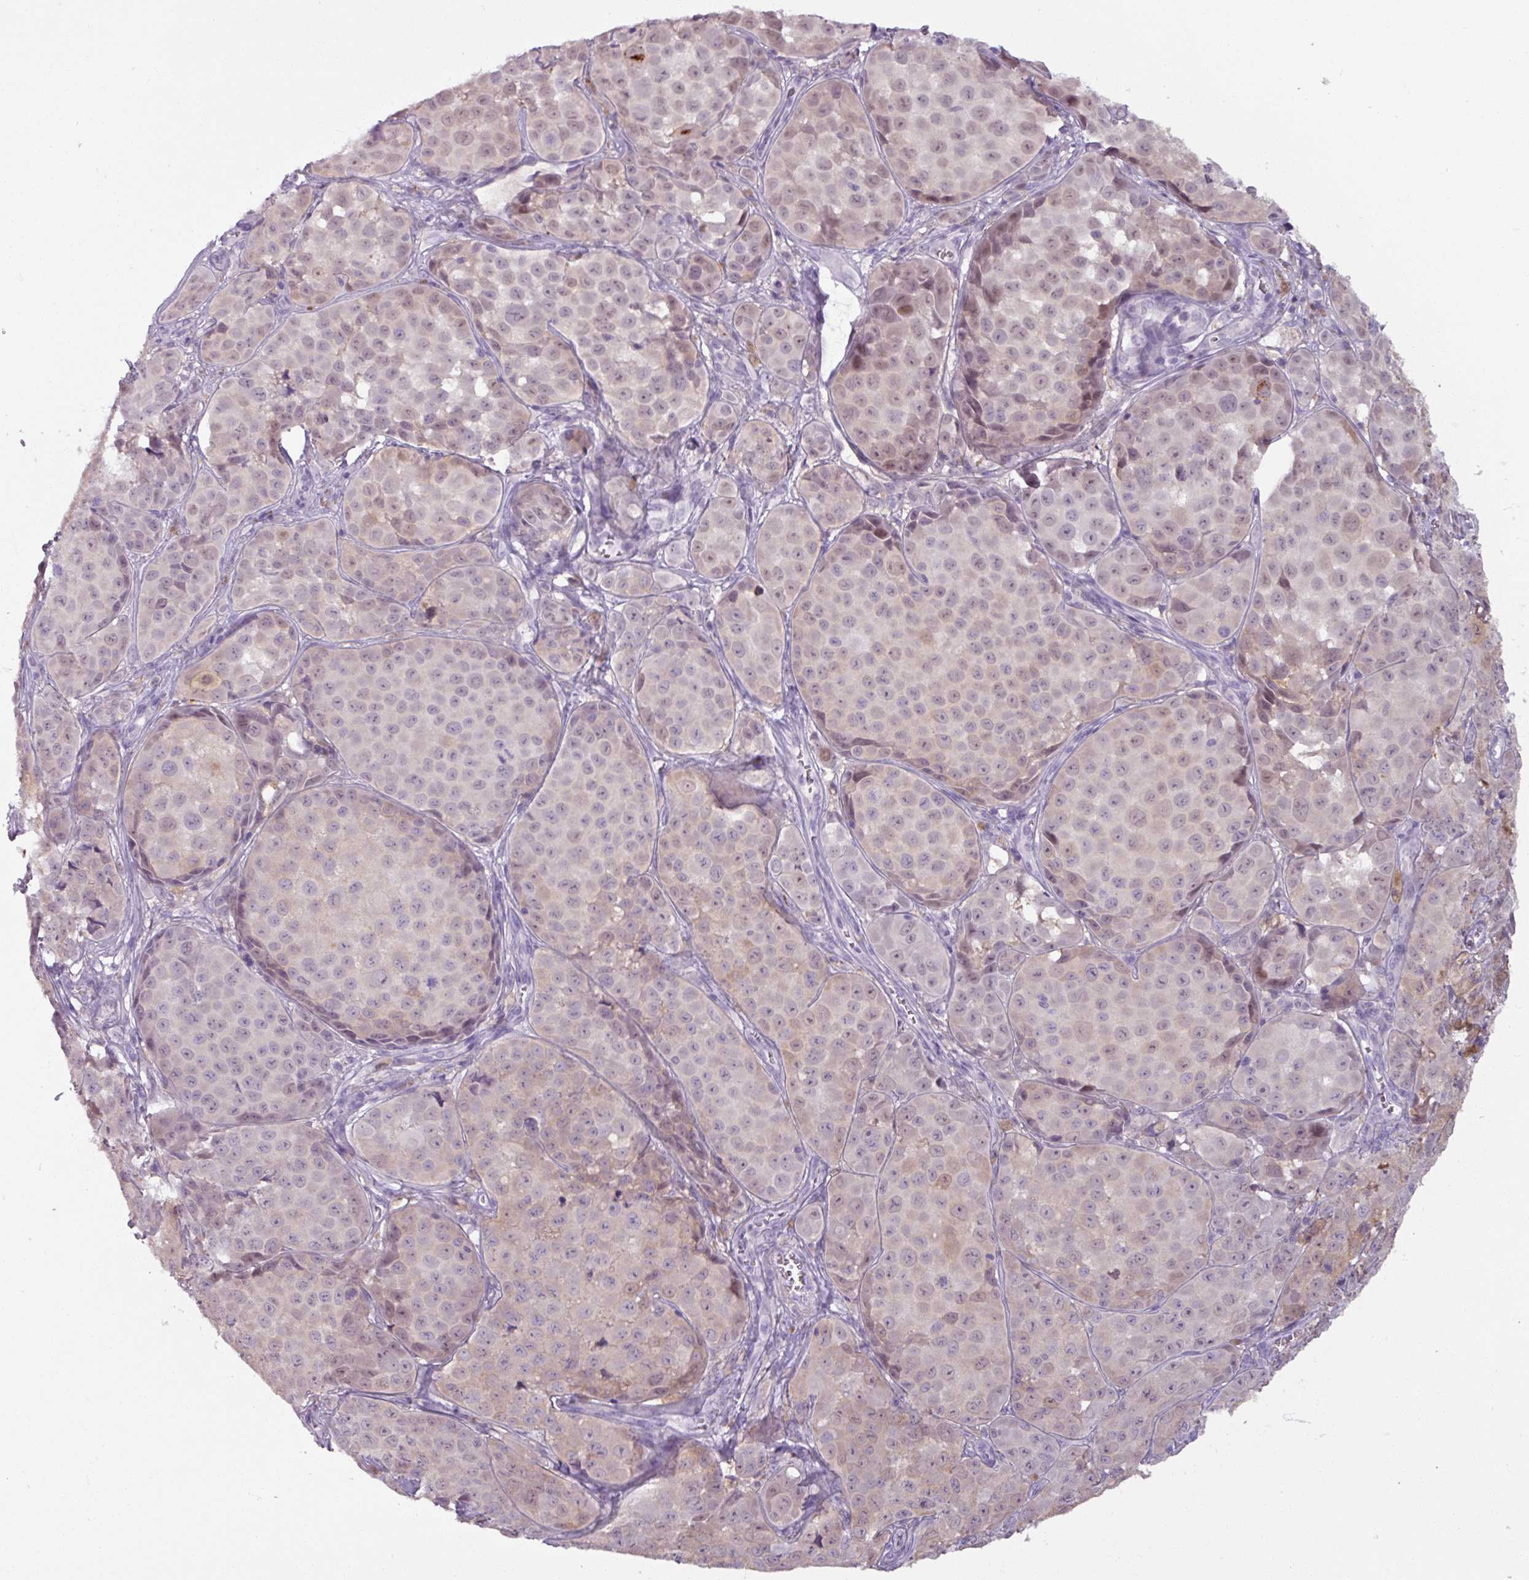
{"staining": {"intensity": "weak", "quantity": "<25%", "location": "cytoplasmic/membranous,nuclear"}, "tissue": "melanoma", "cell_type": "Tumor cells", "image_type": "cancer", "snomed": [{"axis": "morphology", "description": "Malignant melanoma, NOS"}, {"axis": "topography", "description": "Skin"}], "caption": "Immunohistochemical staining of malignant melanoma shows no significant expression in tumor cells. (Stains: DAB (3,3'-diaminobenzidine) immunohistochemistry (IHC) with hematoxylin counter stain, Microscopy: brightfield microscopy at high magnification).", "gene": "PNMA6A", "patient": {"sex": "male", "age": 64}}